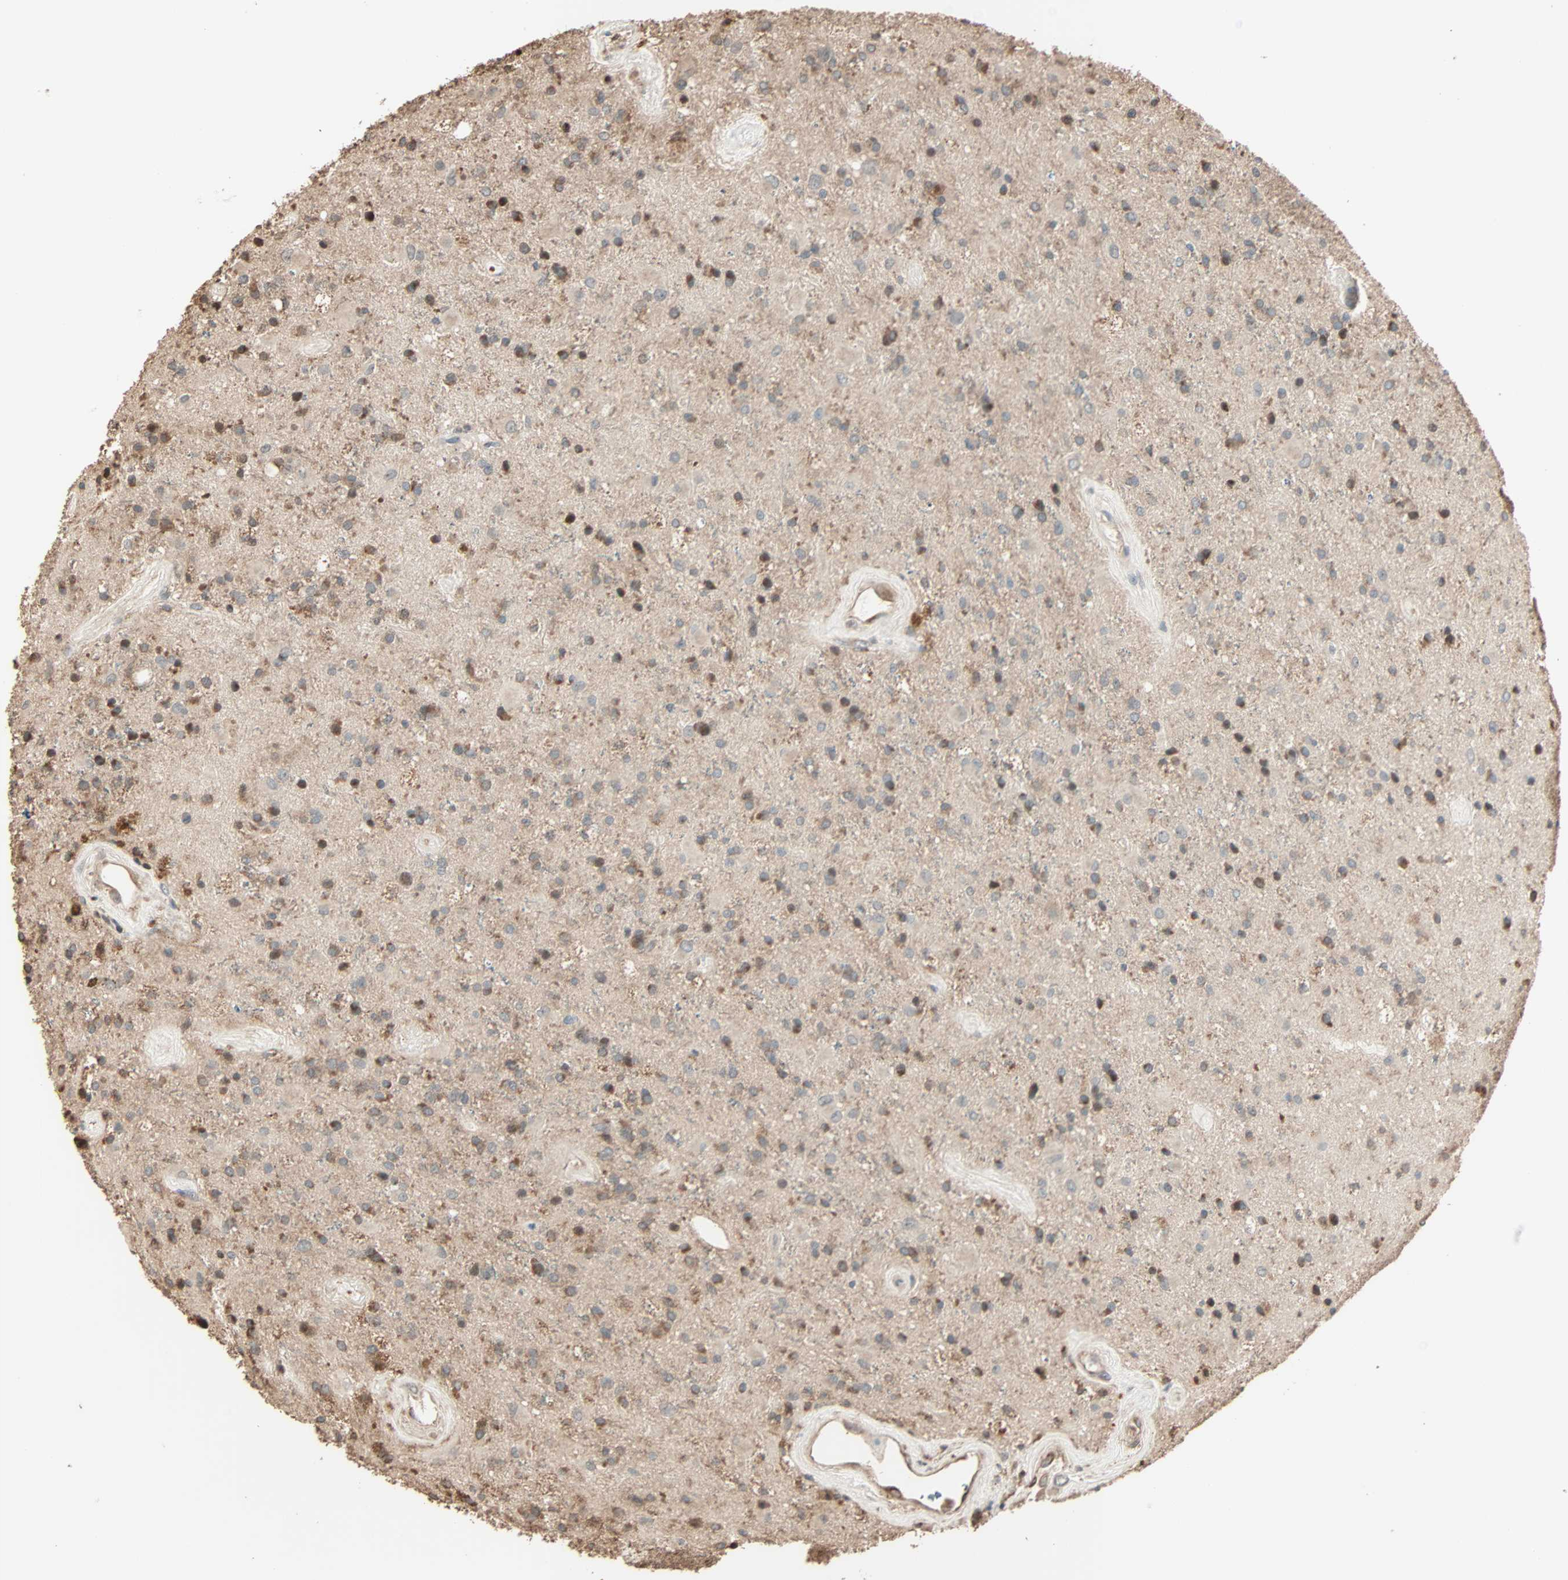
{"staining": {"intensity": "strong", "quantity": "25%-75%", "location": "nuclear"}, "tissue": "glioma", "cell_type": "Tumor cells", "image_type": "cancer", "snomed": [{"axis": "morphology", "description": "Glioma, malignant, Low grade"}, {"axis": "topography", "description": "Brain"}], "caption": "Human glioma stained with a brown dye reveals strong nuclear positive staining in about 25%-75% of tumor cells.", "gene": "CALCRL", "patient": {"sex": "male", "age": 58}}